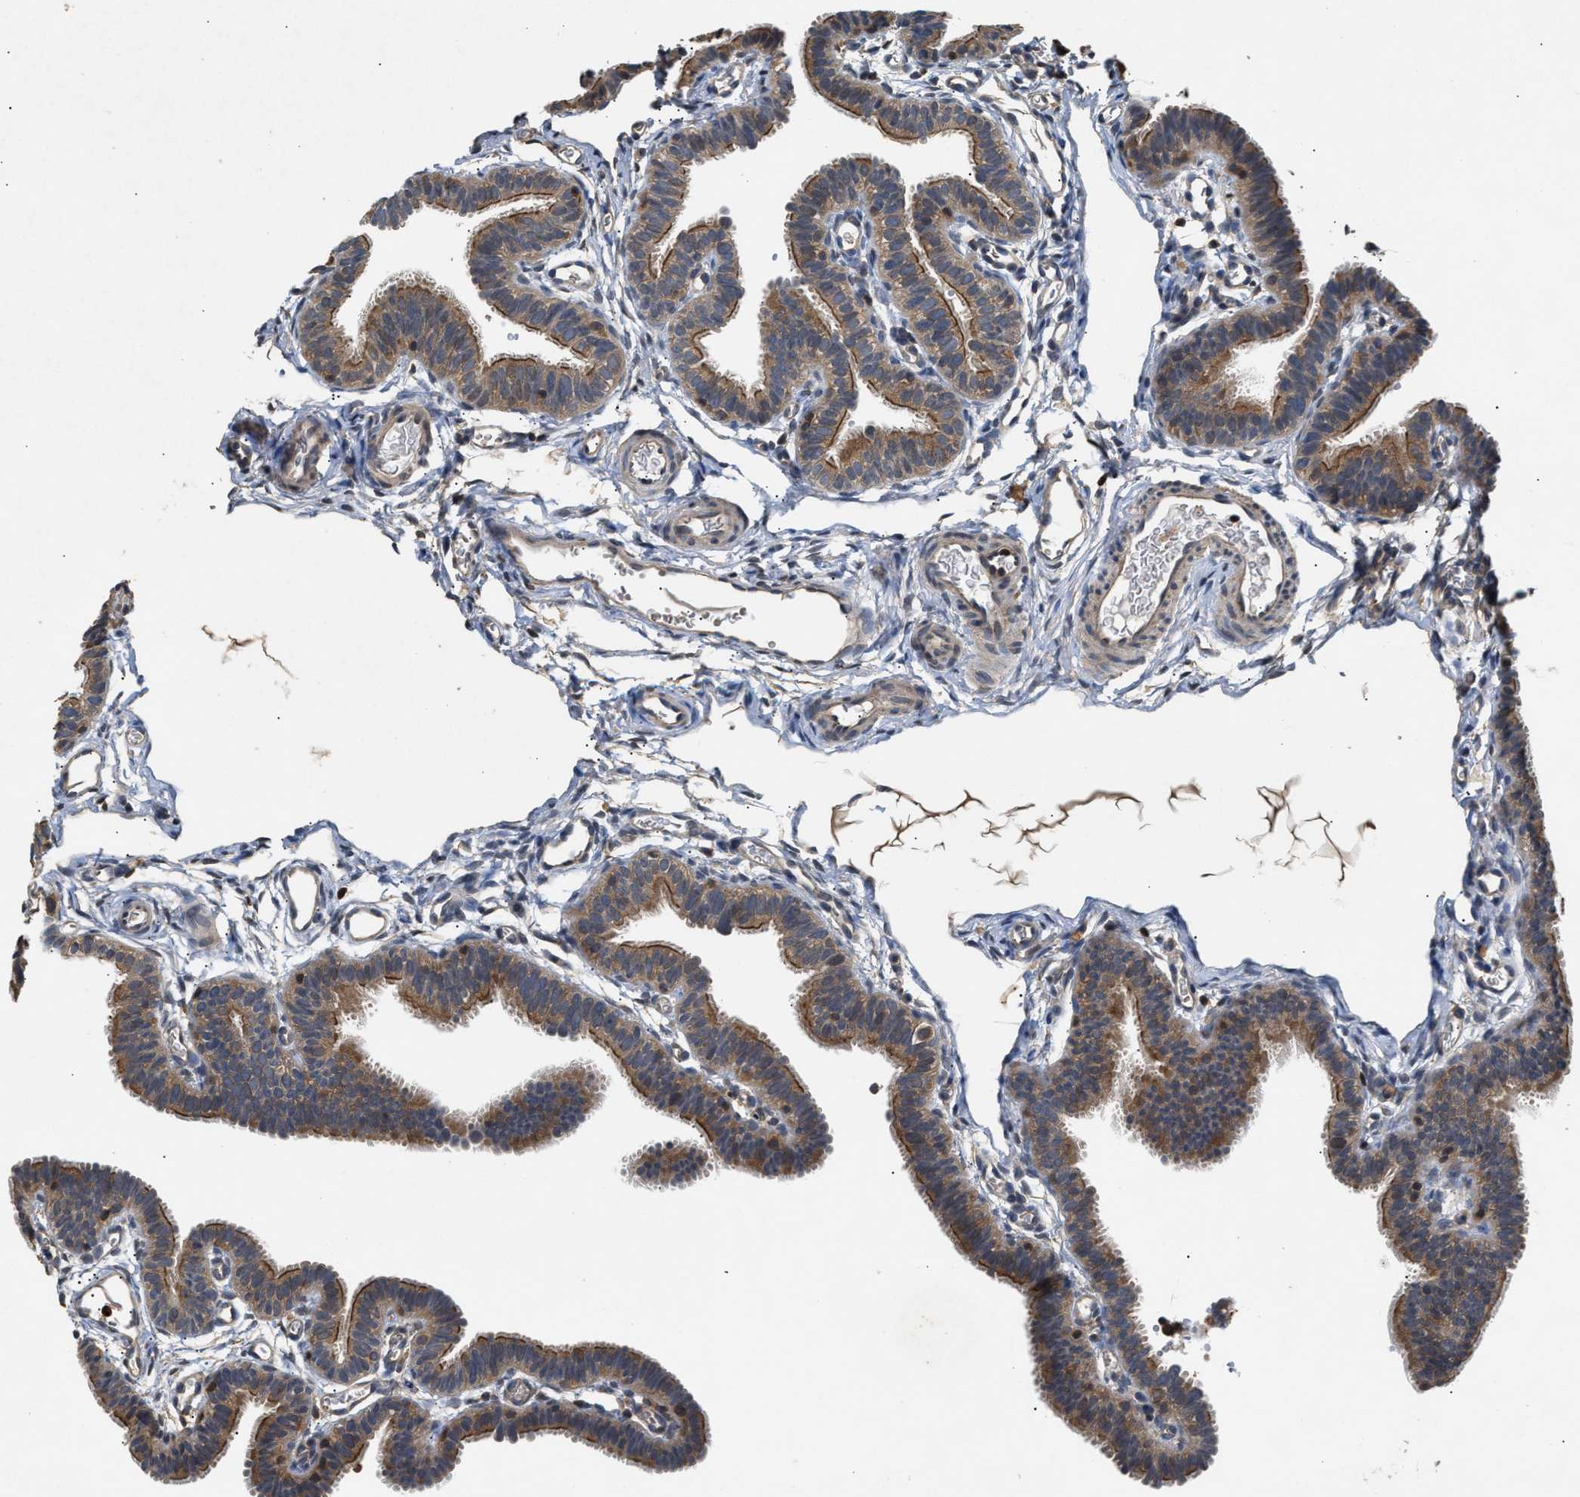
{"staining": {"intensity": "moderate", "quantity": ">75%", "location": "cytoplasmic/membranous"}, "tissue": "fallopian tube", "cell_type": "Glandular cells", "image_type": "normal", "snomed": [{"axis": "morphology", "description": "Normal tissue, NOS"}, {"axis": "topography", "description": "Fallopian tube"}, {"axis": "topography", "description": "Placenta"}], "caption": "DAB immunohistochemical staining of normal fallopian tube reveals moderate cytoplasmic/membranous protein staining in approximately >75% of glandular cells. The protein of interest is shown in brown color, while the nuclei are stained blue.", "gene": "CHUK", "patient": {"sex": "female", "age": 34}}